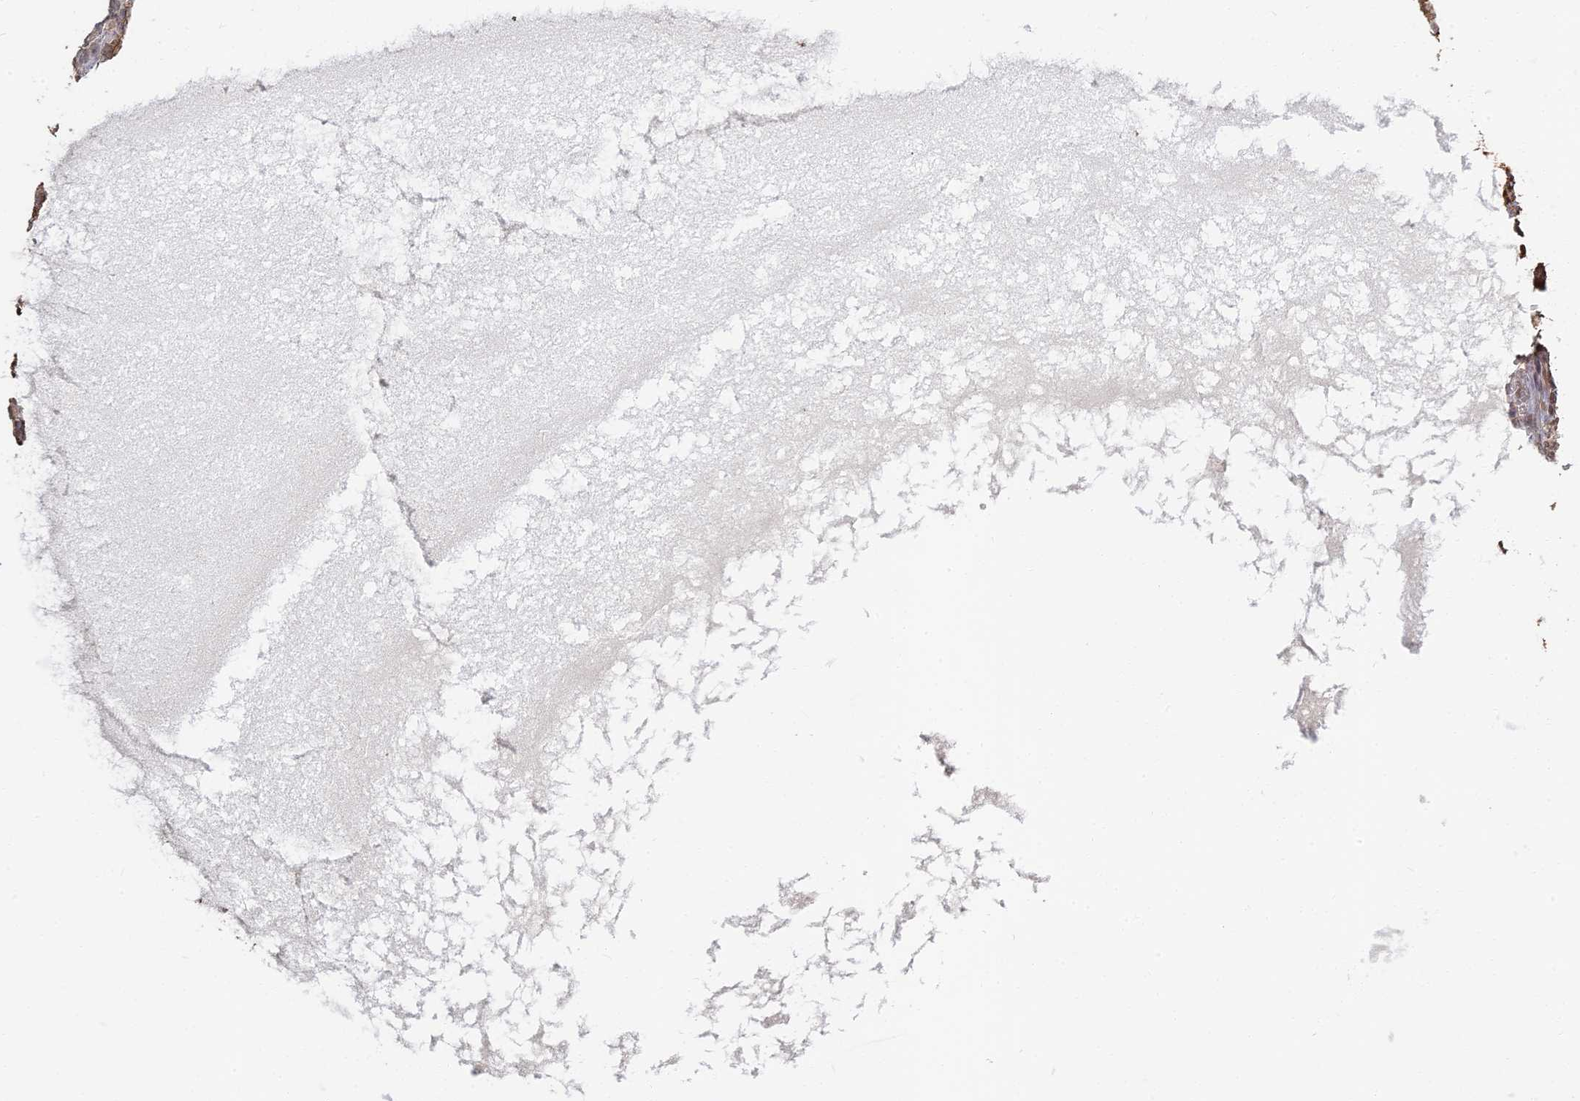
{"staining": {"intensity": "moderate", "quantity": "25%-75%", "location": "cytoplasmic/membranous,nuclear"}, "tissue": "ovary", "cell_type": "Ovarian stroma cells", "image_type": "normal", "snomed": [{"axis": "morphology", "description": "Normal tissue, NOS"}, {"axis": "topography", "description": "Ovary"}], "caption": "Immunohistochemical staining of benign human ovary shows medium levels of moderate cytoplasmic/membranous,nuclear expression in about 25%-75% of ovarian stroma cells.", "gene": "LRRN3", "patient": {"sex": "female", "age": 44}}